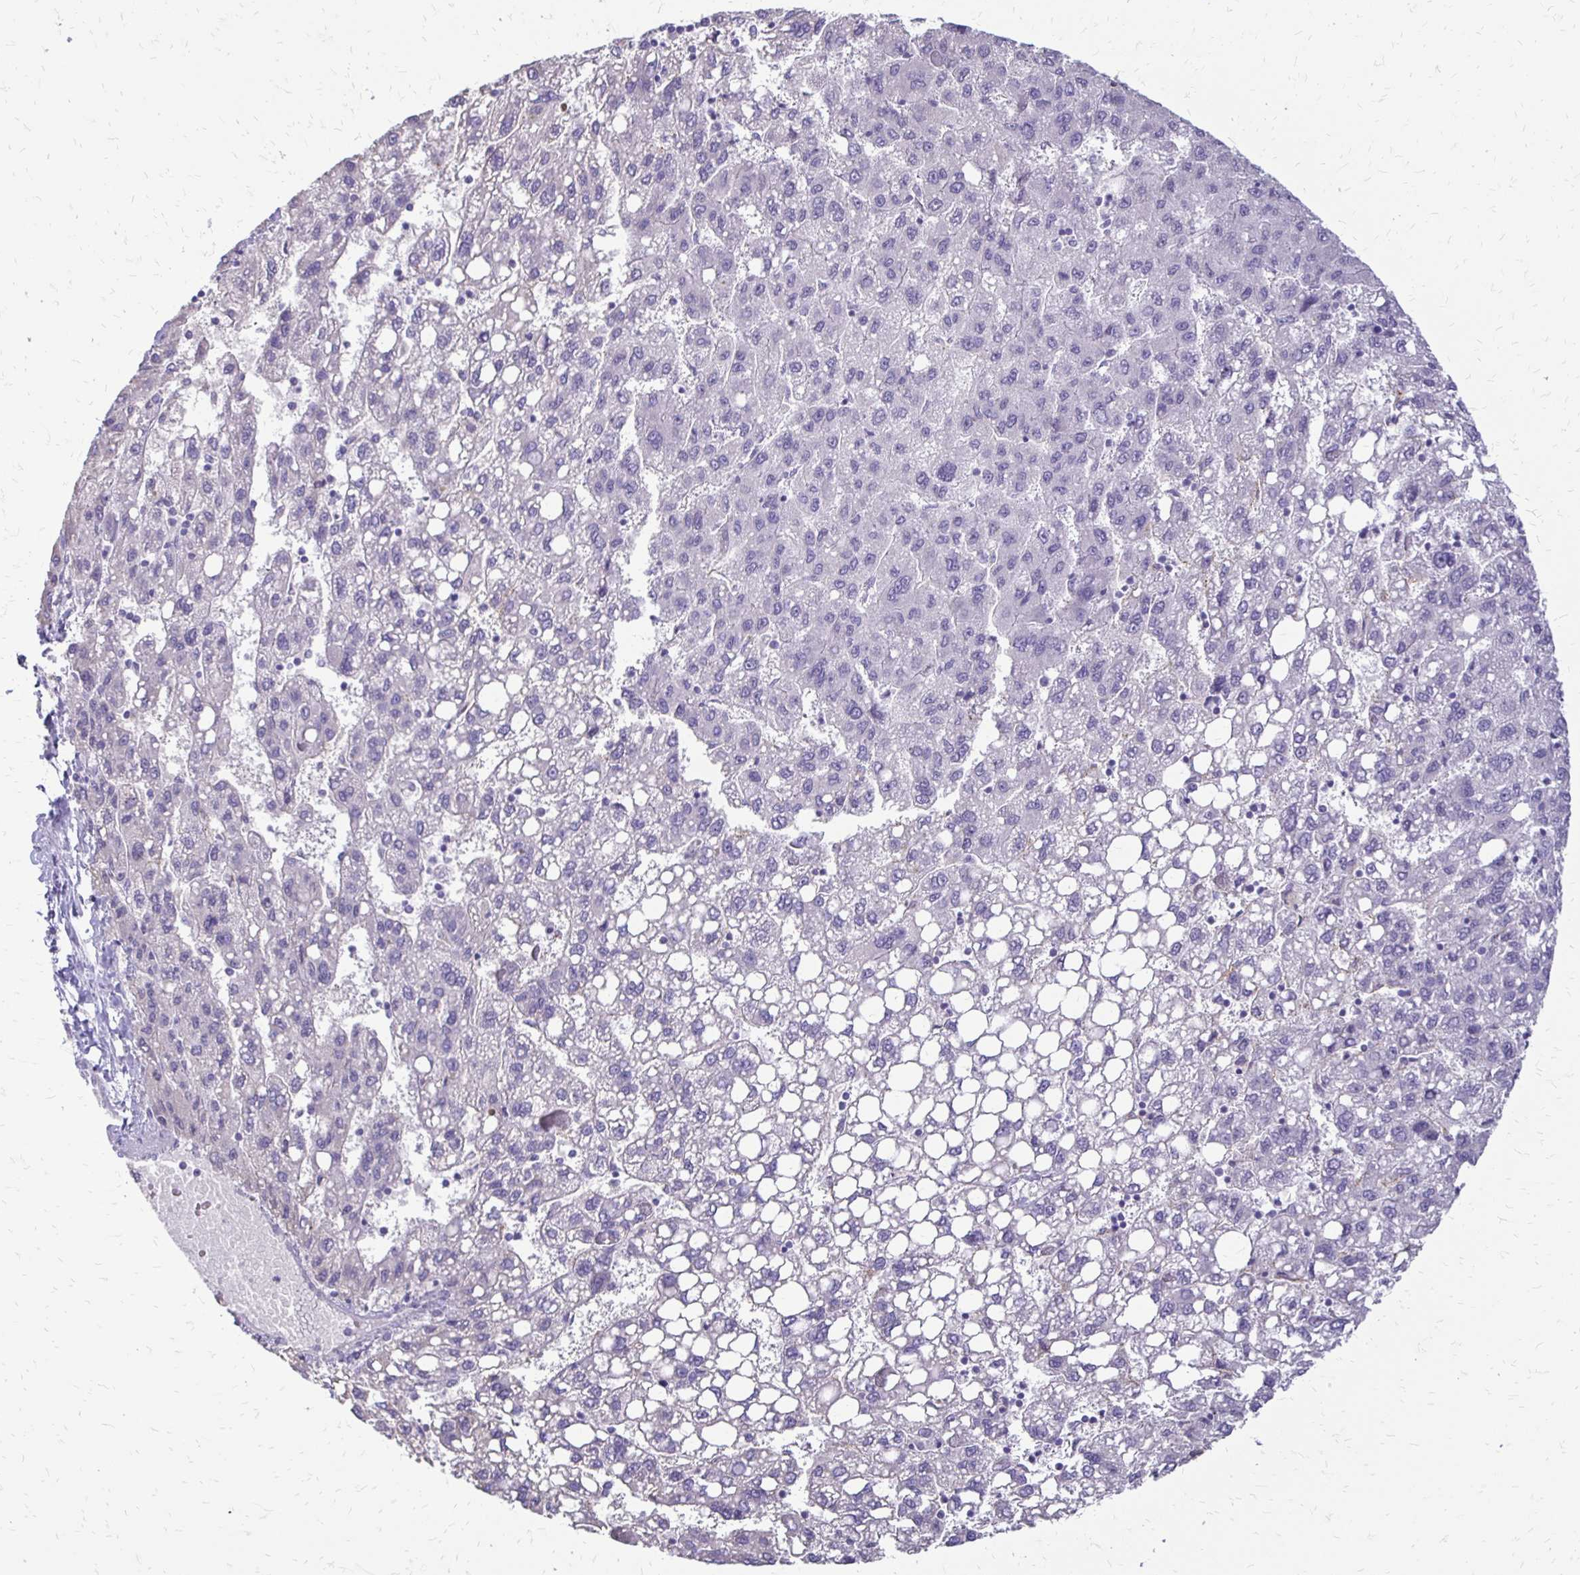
{"staining": {"intensity": "negative", "quantity": "none", "location": "none"}, "tissue": "liver cancer", "cell_type": "Tumor cells", "image_type": "cancer", "snomed": [{"axis": "morphology", "description": "Carcinoma, Hepatocellular, NOS"}, {"axis": "topography", "description": "Liver"}], "caption": "The image demonstrates no staining of tumor cells in liver cancer.", "gene": "ALPG", "patient": {"sex": "female", "age": 82}}